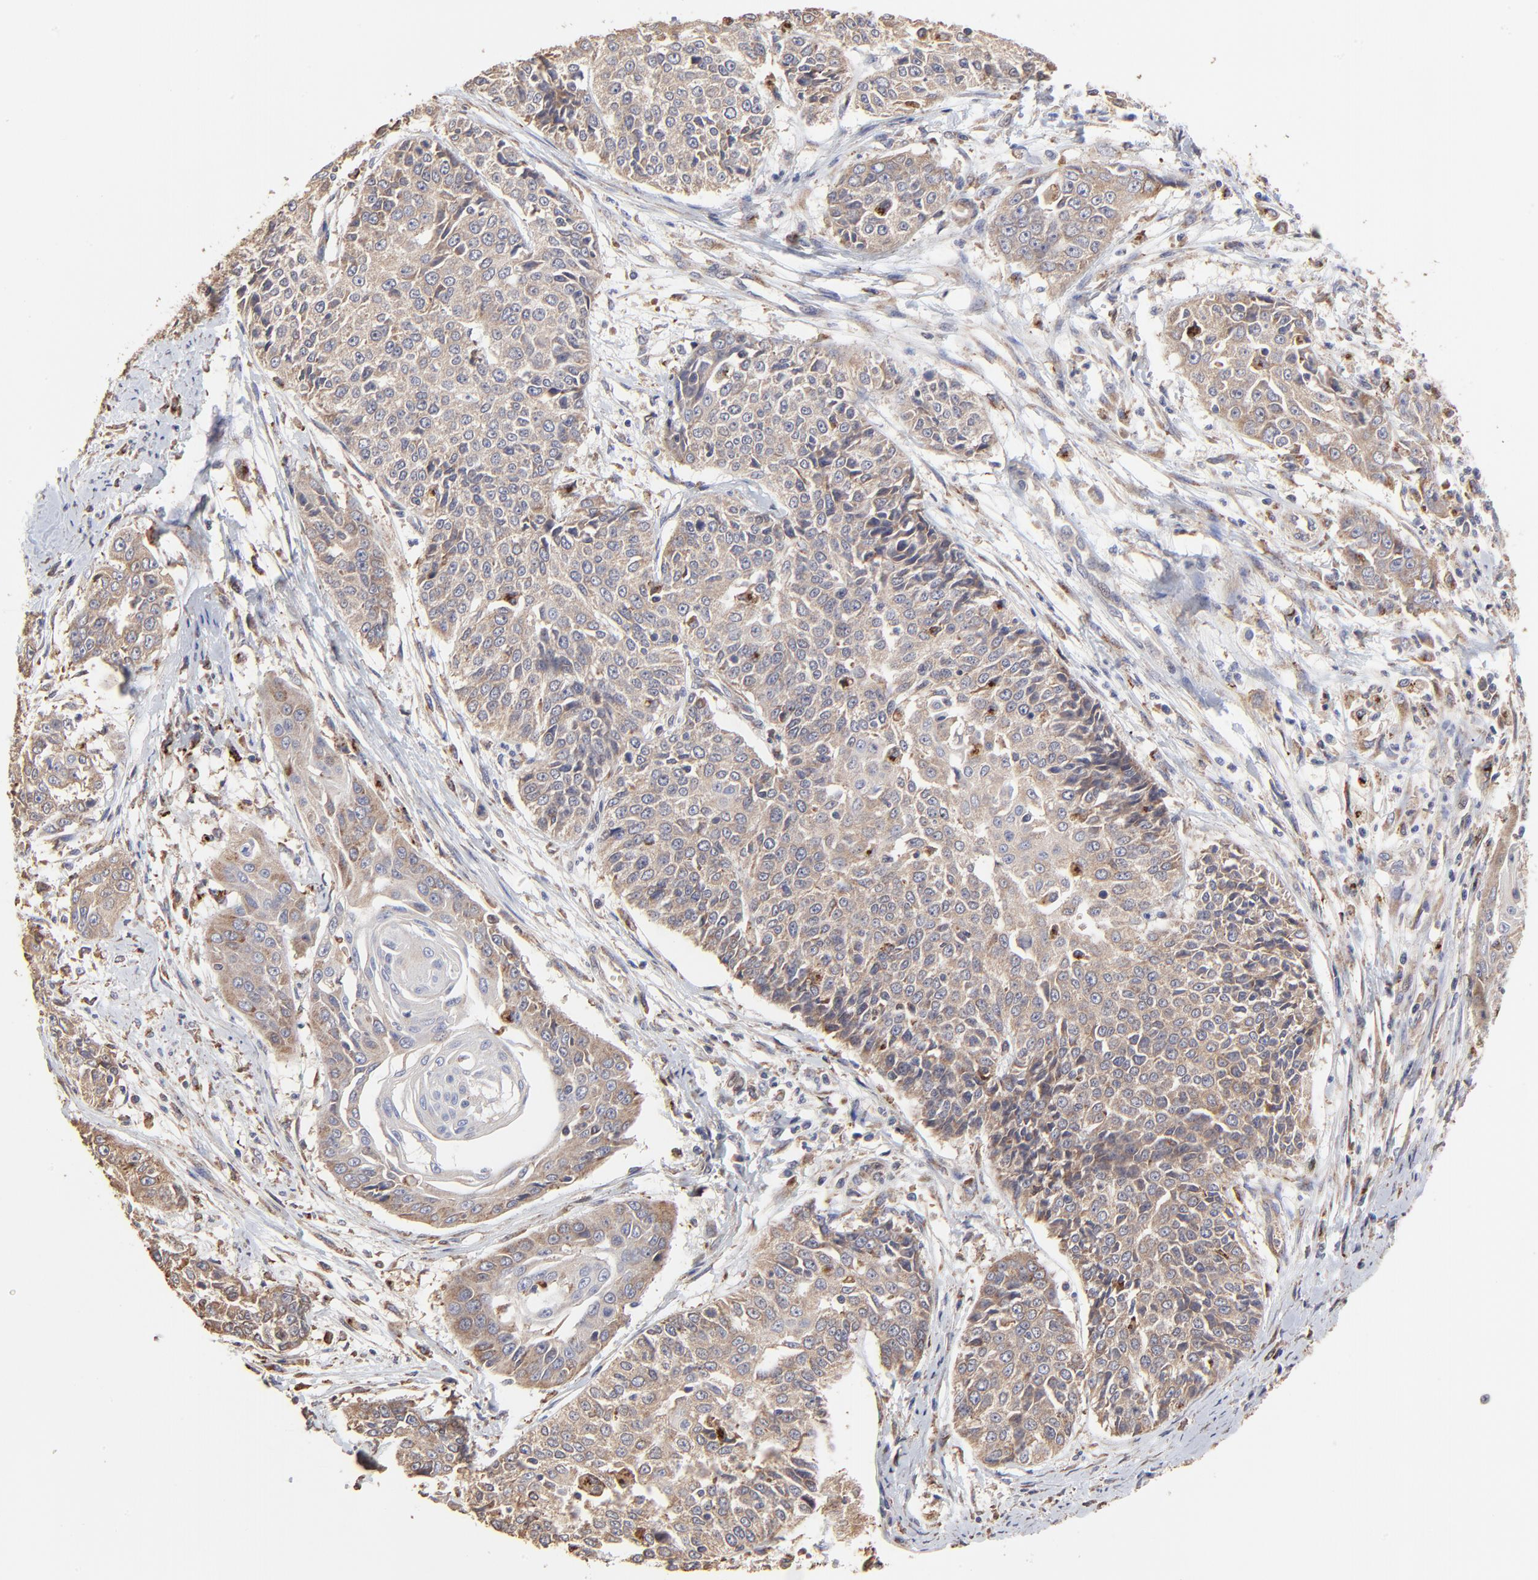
{"staining": {"intensity": "weak", "quantity": ">75%", "location": "cytoplasmic/membranous"}, "tissue": "cervical cancer", "cell_type": "Tumor cells", "image_type": "cancer", "snomed": [{"axis": "morphology", "description": "Squamous cell carcinoma, NOS"}, {"axis": "topography", "description": "Cervix"}], "caption": "This micrograph displays cervical cancer stained with immunohistochemistry (IHC) to label a protein in brown. The cytoplasmic/membranous of tumor cells show weak positivity for the protein. Nuclei are counter-stained blue.", "gene": "ELP2", "patient": {"sex": "female", "age": 64}}